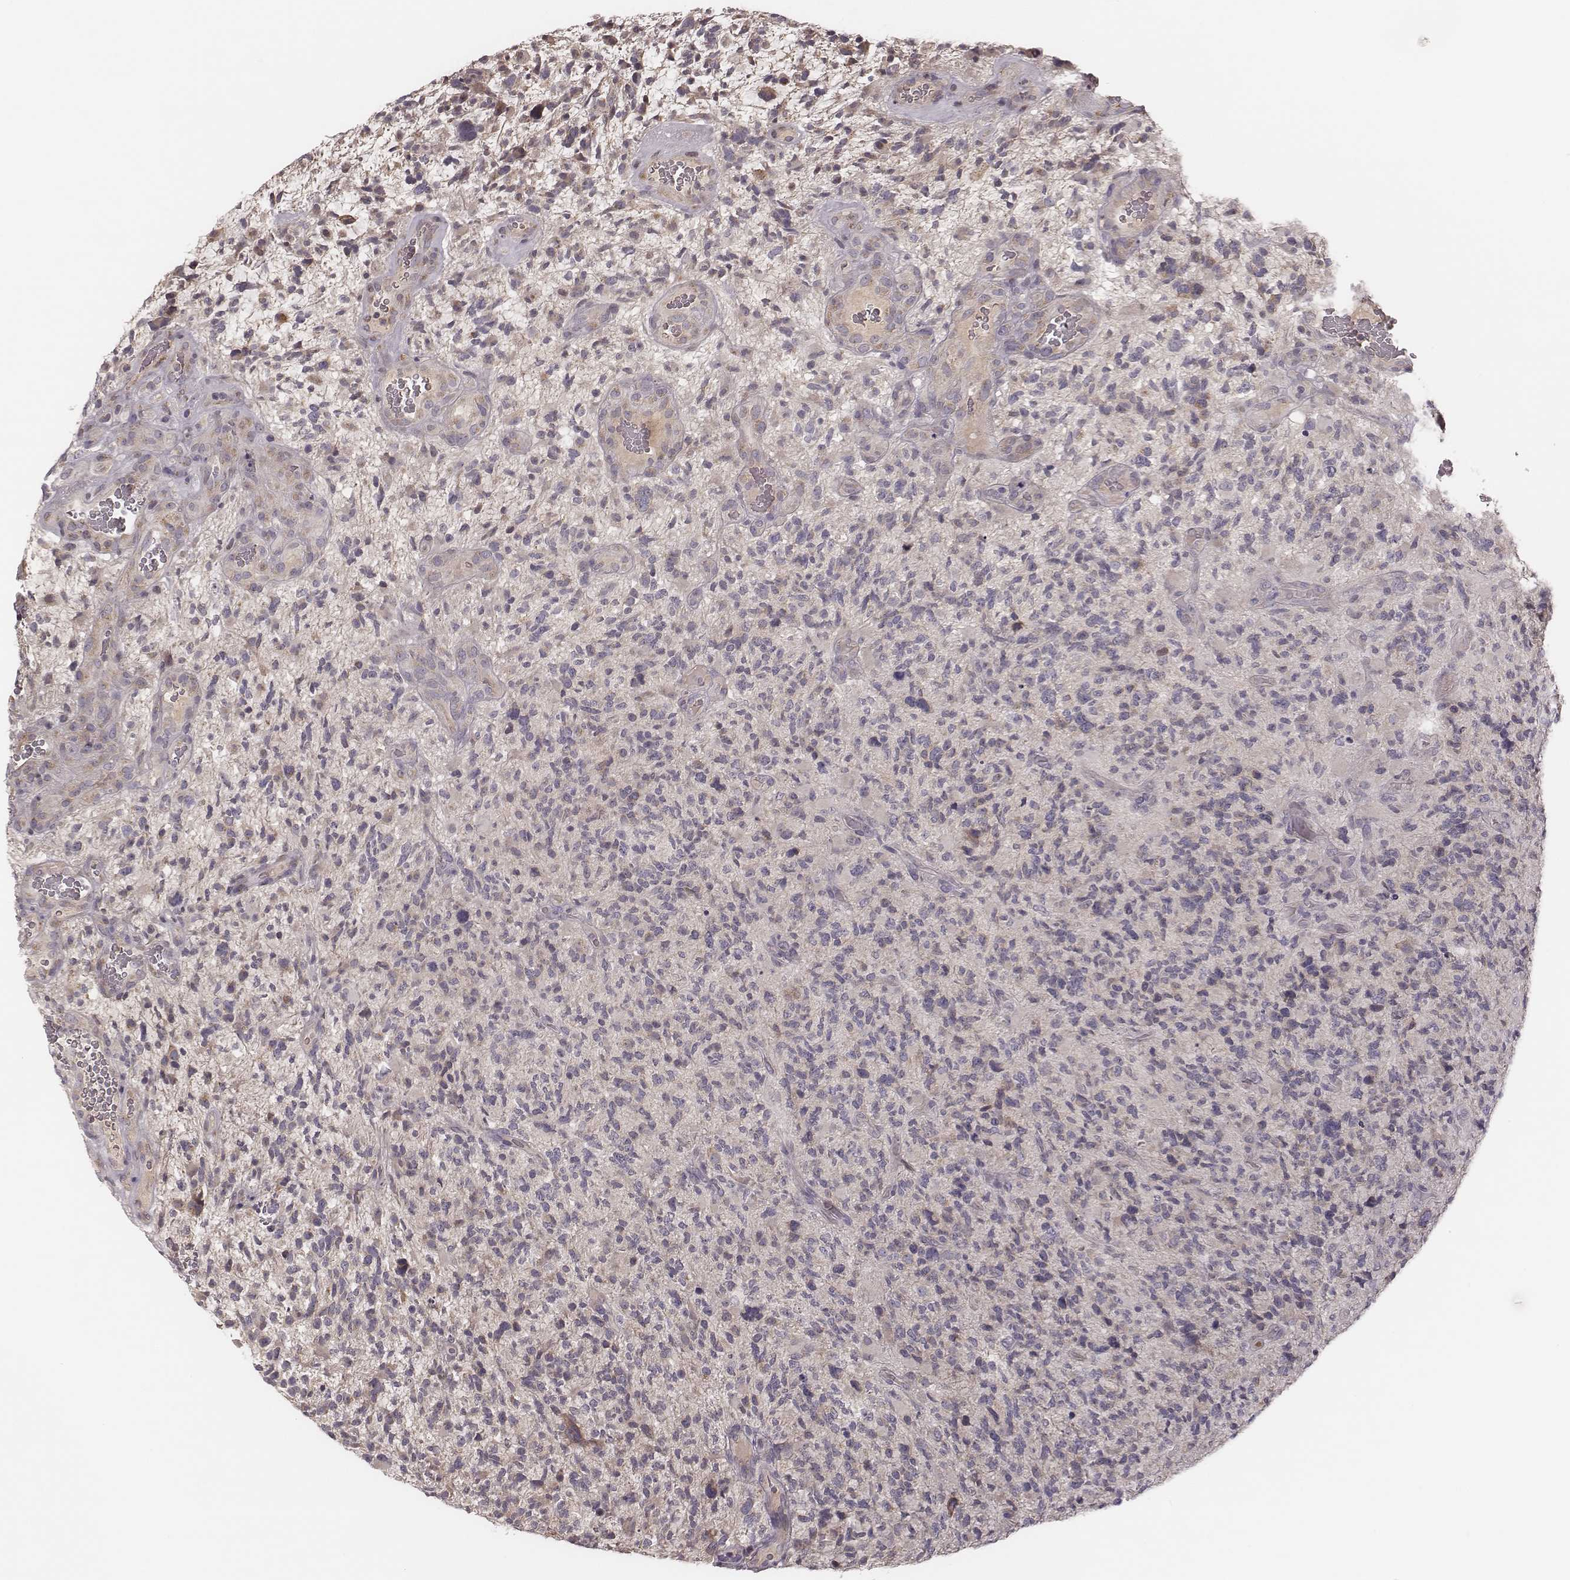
{"staining": {"intensity": "negative", "quantity": "none", "location": "none"}, "tissue": "glioma", "cell_type": "Tumor cells", "image_type": "cancer", "snomed": [{"axis": "morphology", "description": "Glioma, malignant, High grade"}, {"axis": "topography", "description": "Brain"}], "caption": "DAB (3,3'-diaminobenzidine) immunohistochemical staining of glioma reveals no significant expression in tumor cells. Nuclei are stained in blue.", "gene": "P2RX5", "patient": {"sex": "female", "age": 71}}